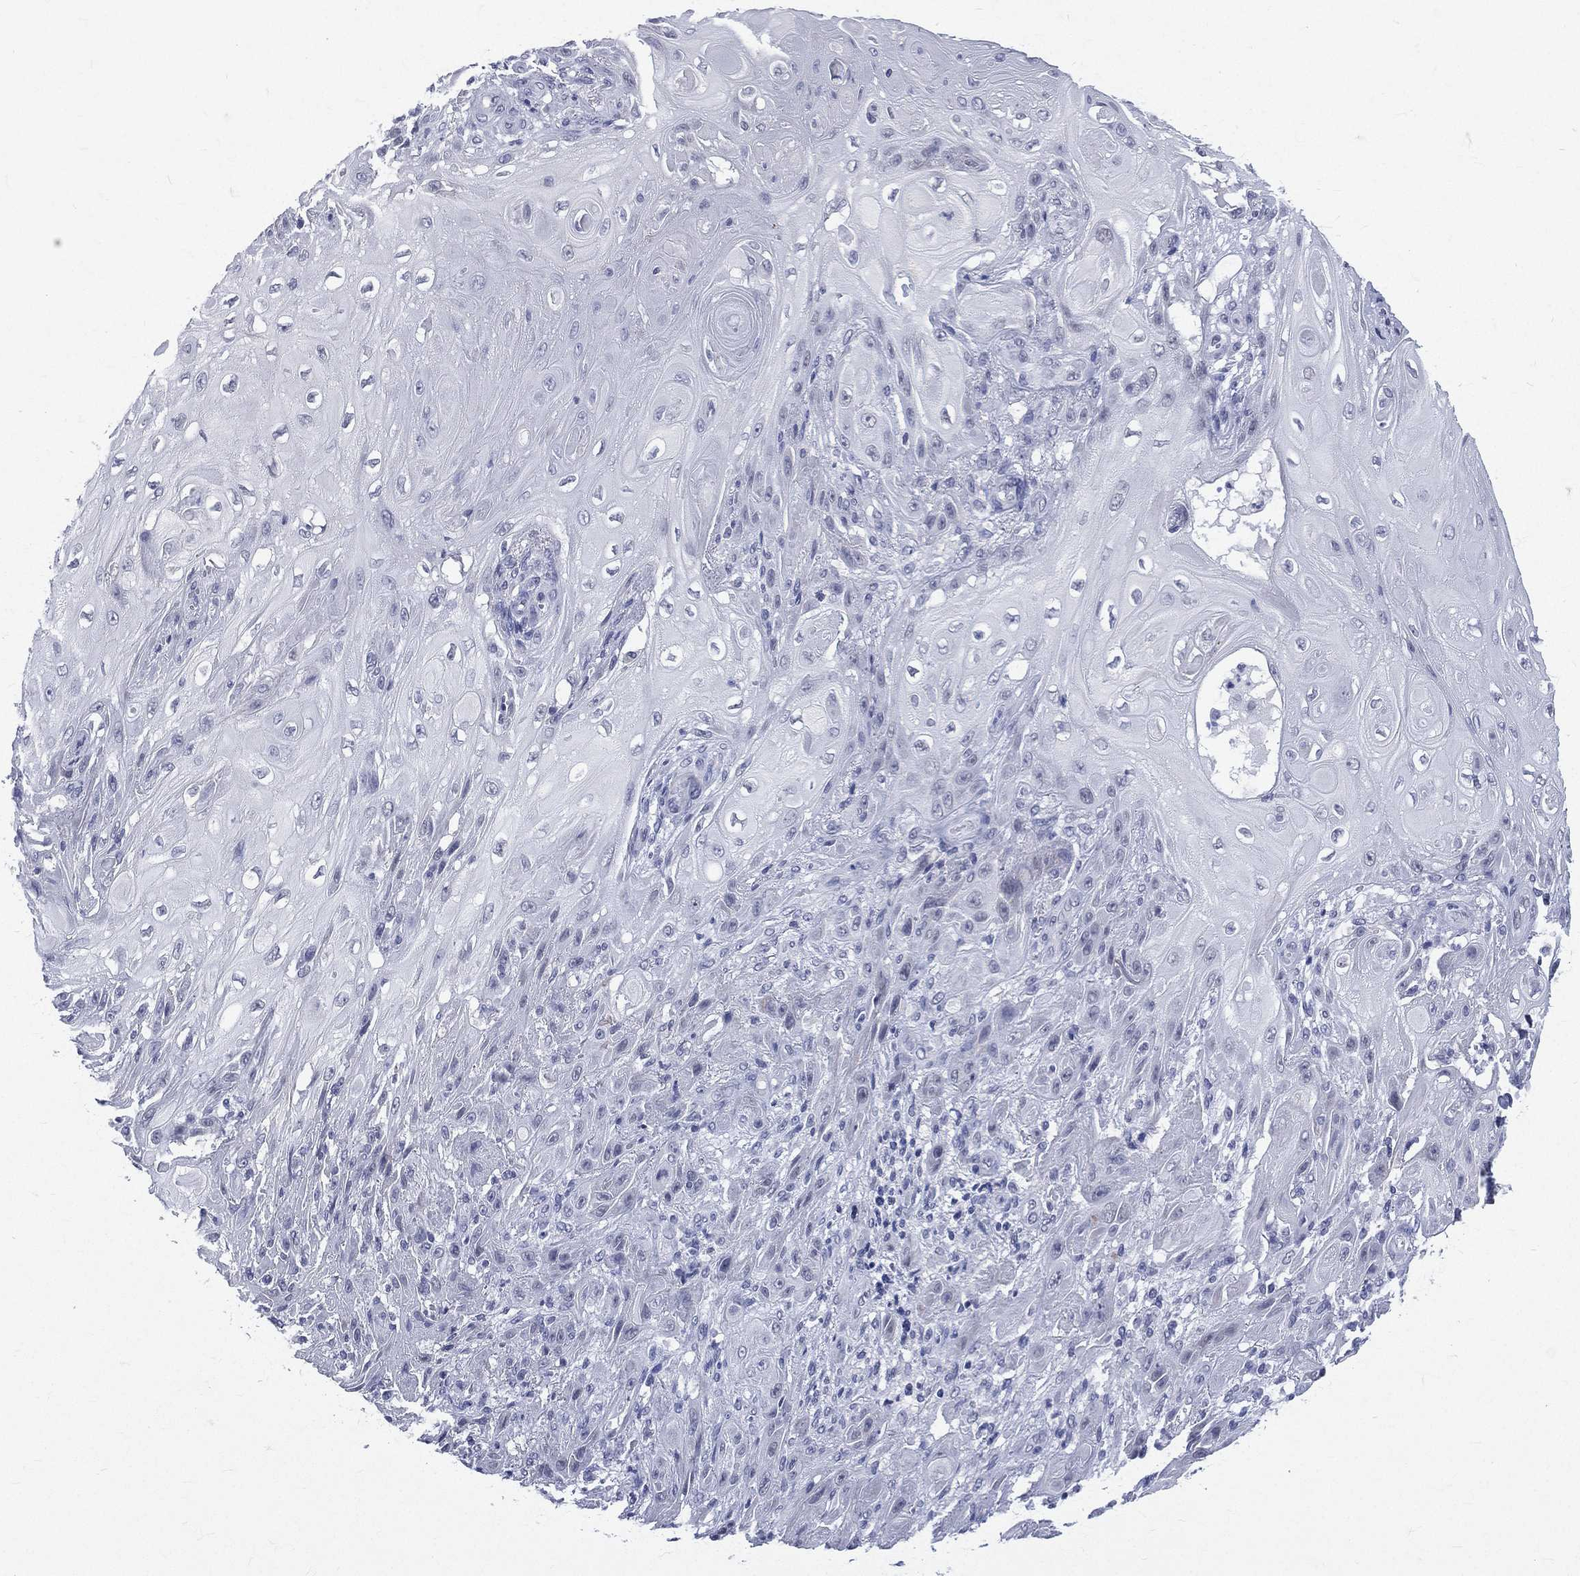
{"staining": {"intensity": "negative", "quantity": "none", "location": "none"}, "tissue": "skin cancer", "cell_type": "Tumor cells", "image_type": "cancer", "snomed": [{"axis": "morphology", "description": "Squamous cell carcinoma, NOS"}, {"axis": "topography", "description": "Skin"}], "caption": "Skin cancer (squamous cell carcinoma) was stained to show a protein in brown. There is no significant expression in tumor cells. (Immunohistochemistry, brightfield microscopy, high magnification).", "gene": "MLLT10", "patient": {"sex": "male", "age": 62}}